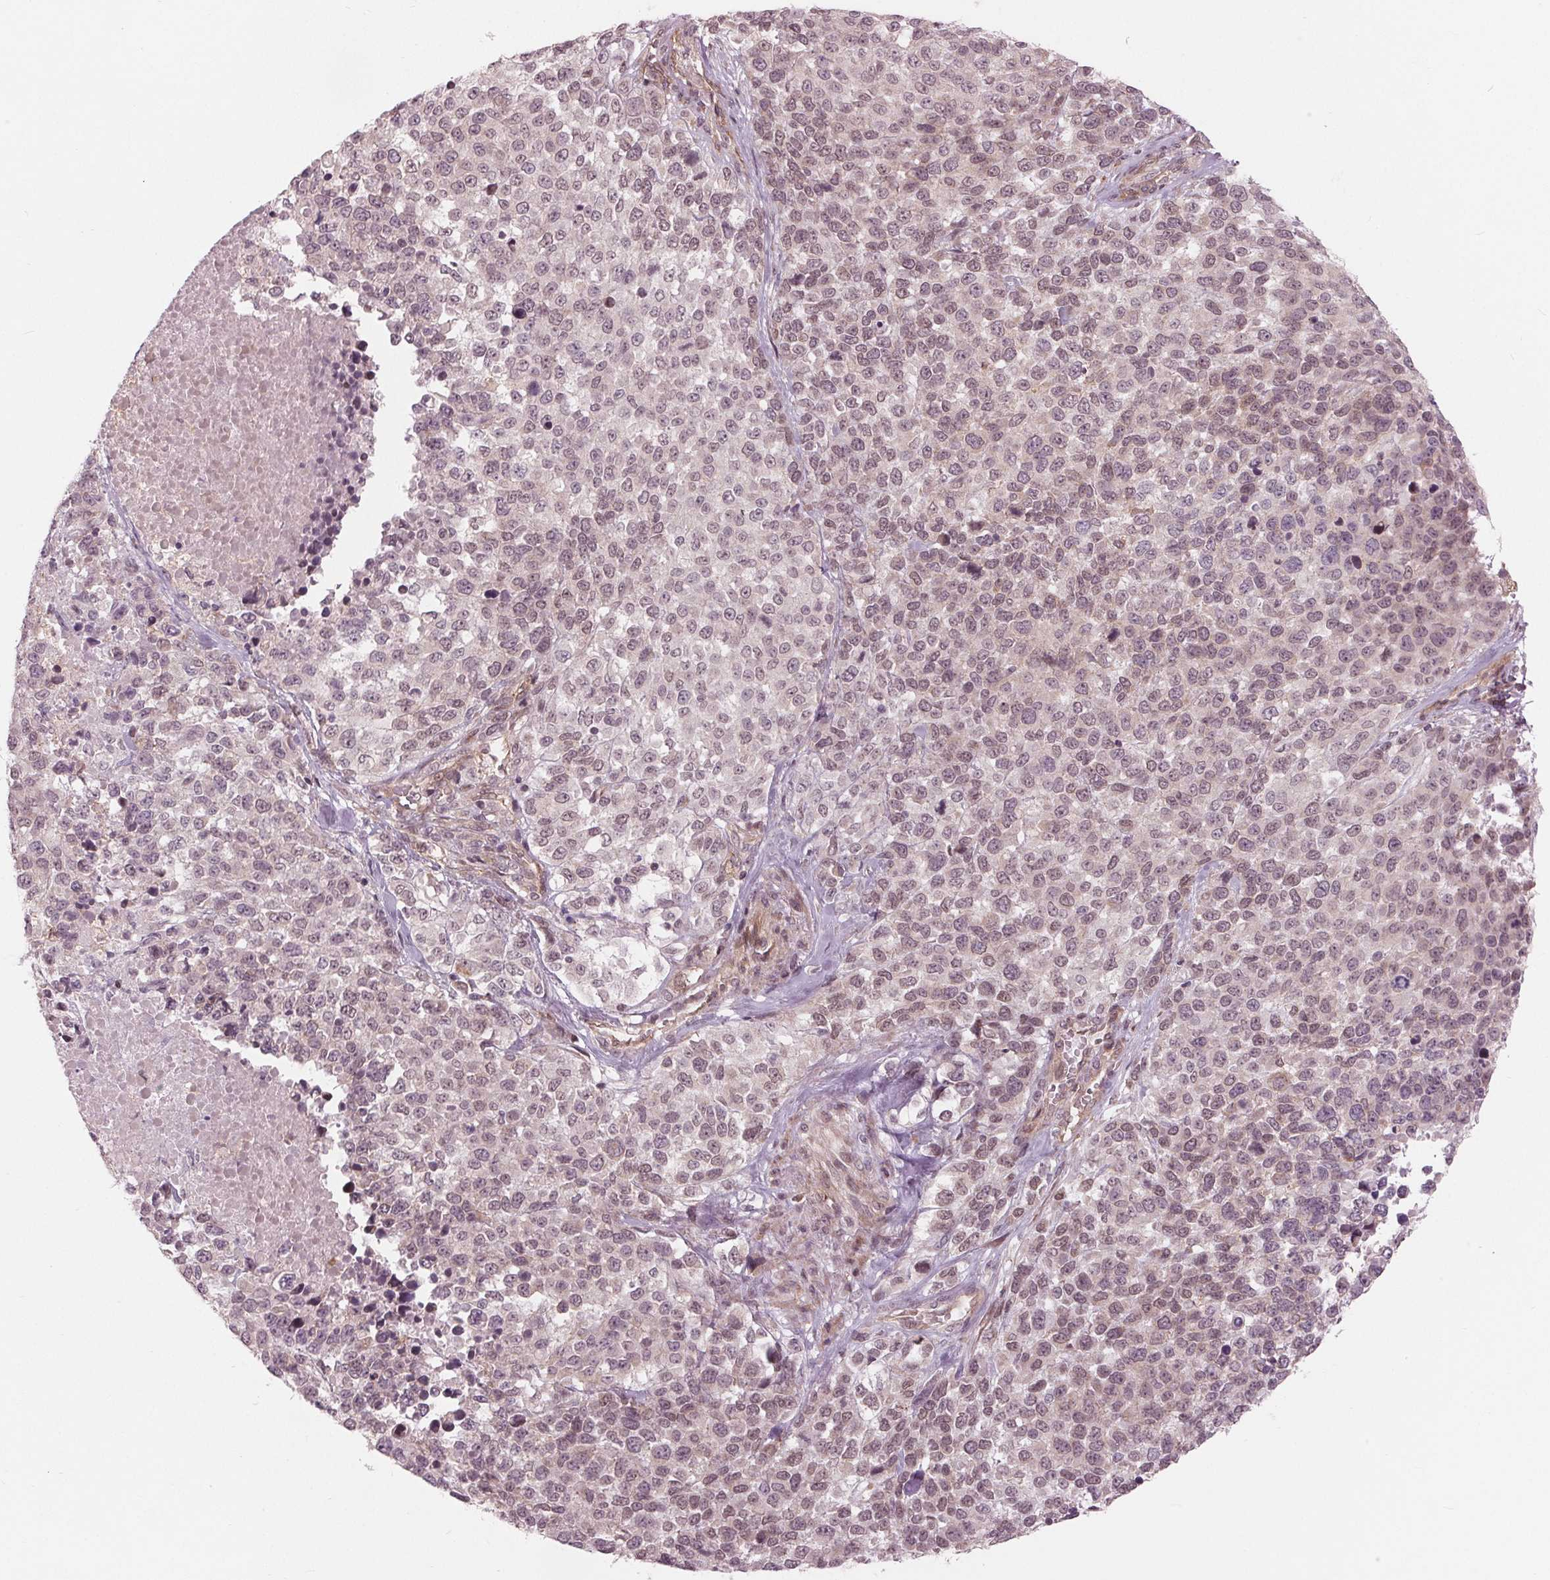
{"staining": {"intensity": "negative", "quantity": "none", "location": "none"}, "tissue": "melanoma", "cell_type": "Tumor cells", "image_type": "cancer", "snomed": [{"axis": "morphology", "description": "Malignant melanoma, Metastatic site"}, {"axis": "topography", "description": "Skin"}], "caption": "An immunohistochemistry (IHC) histopathology image of melanoma is shown. There is no staining in tumor cells of melanoma. The staining is performed using DAB (3,3'-diaminobenzidine) brown chromogen with nuclei counter-stained in using hematoxylin.", "gene": "TXNIP", "patient": {"sex": "male", "age": 84}}